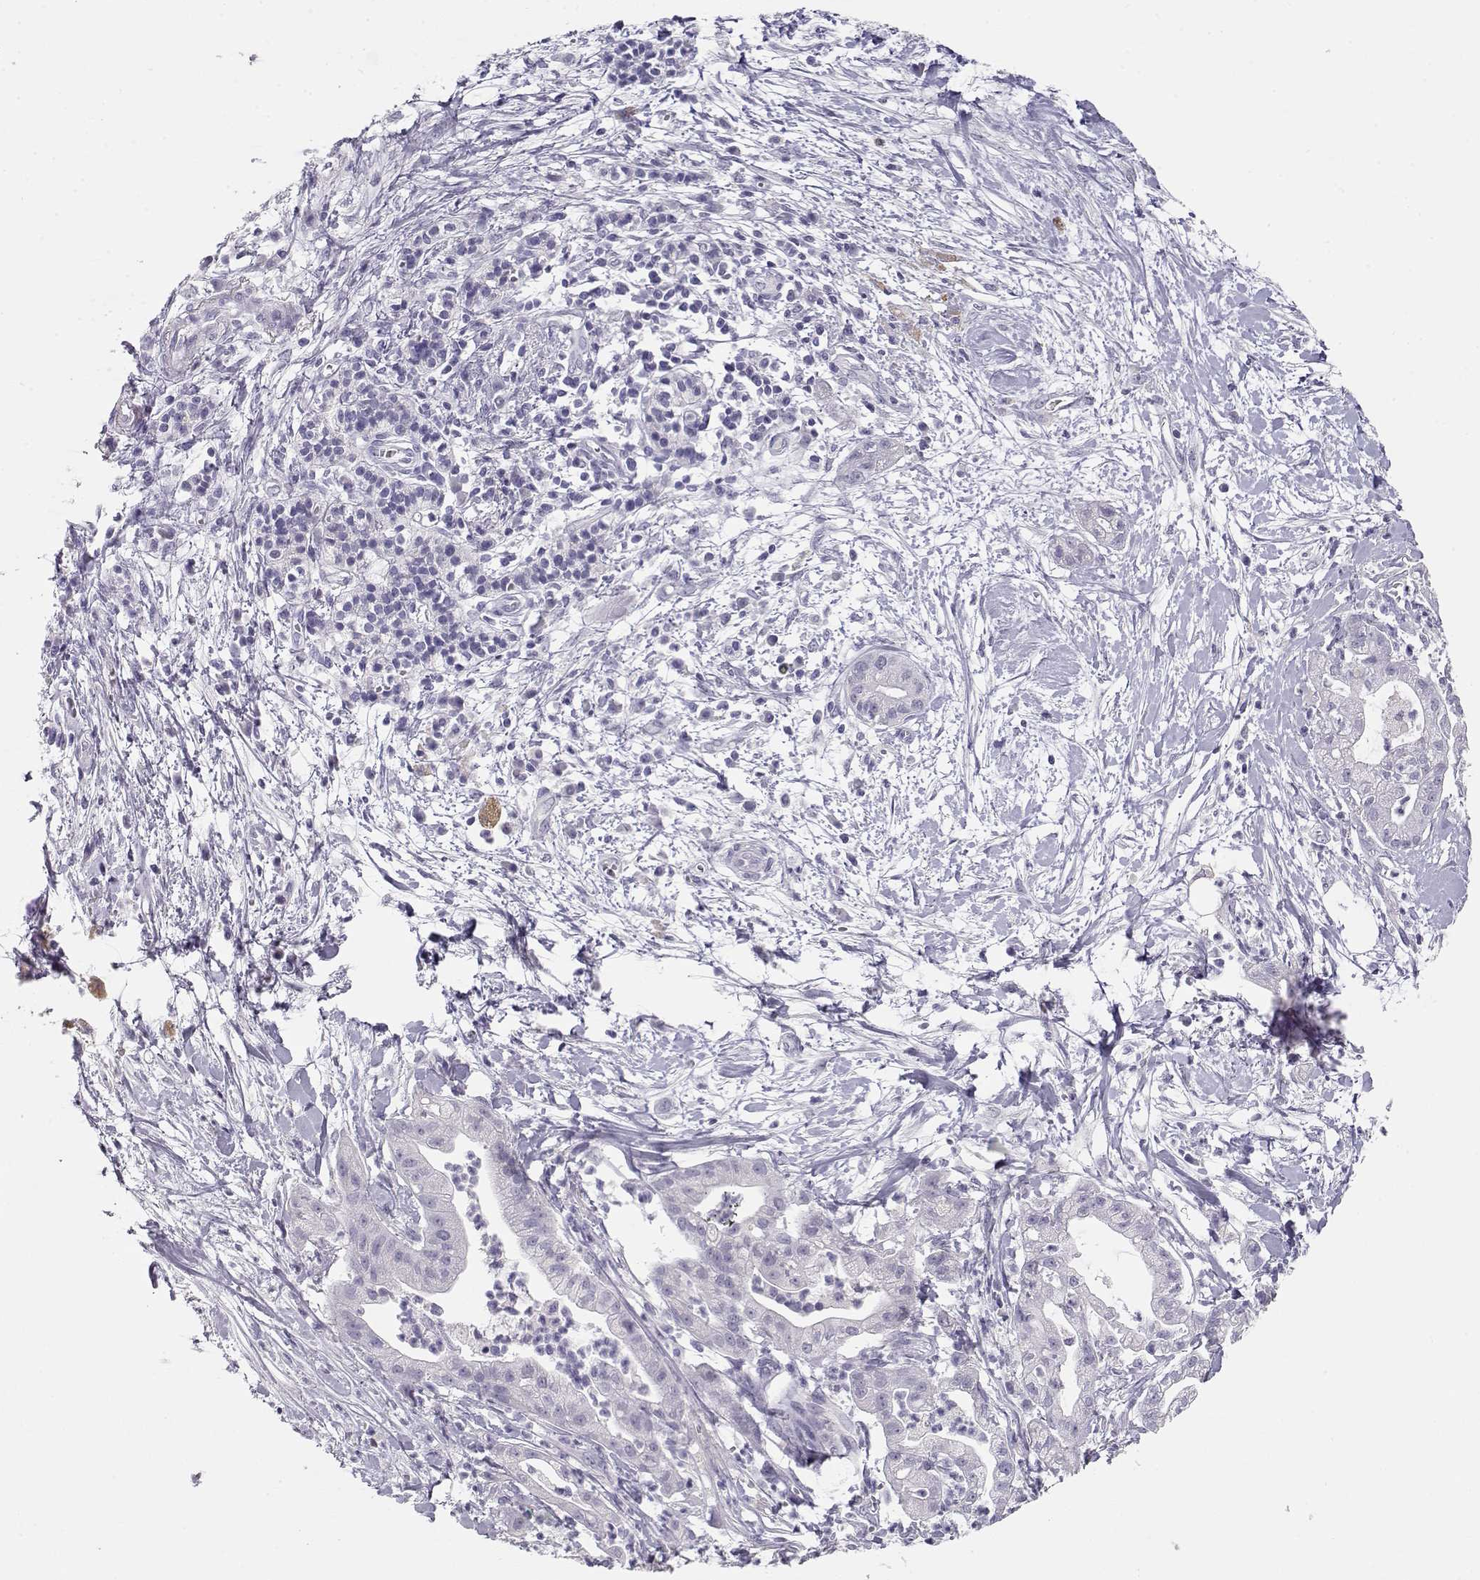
{"staining": {"intensity": "negative", "quantity": "none", "location": "none"}, "tissue": "pancreatic cancer", "cell_type": "Tumor cells", "image_type": "cancer", "snomed": [{"axis": "morphology", "description": "Normal tissue, NOS"}, {"axis": "morphology", "description": "Adenocarcinoma, NOS"}, {"axis": "topography", "description": "Lymph node"}, {"axis": "topography", "description": "Pancreas"}], "caption": "High magnification brightfield microscopy of pancreatic adenocarcinoma stained with DAB (3,3'-diaminobenzidine) (brown) and counterstained with hematoxylin (blue): tumor cells show no significant expression.", "gene": "NUTM1", "patient": {"sex": "female", "age": 58}}